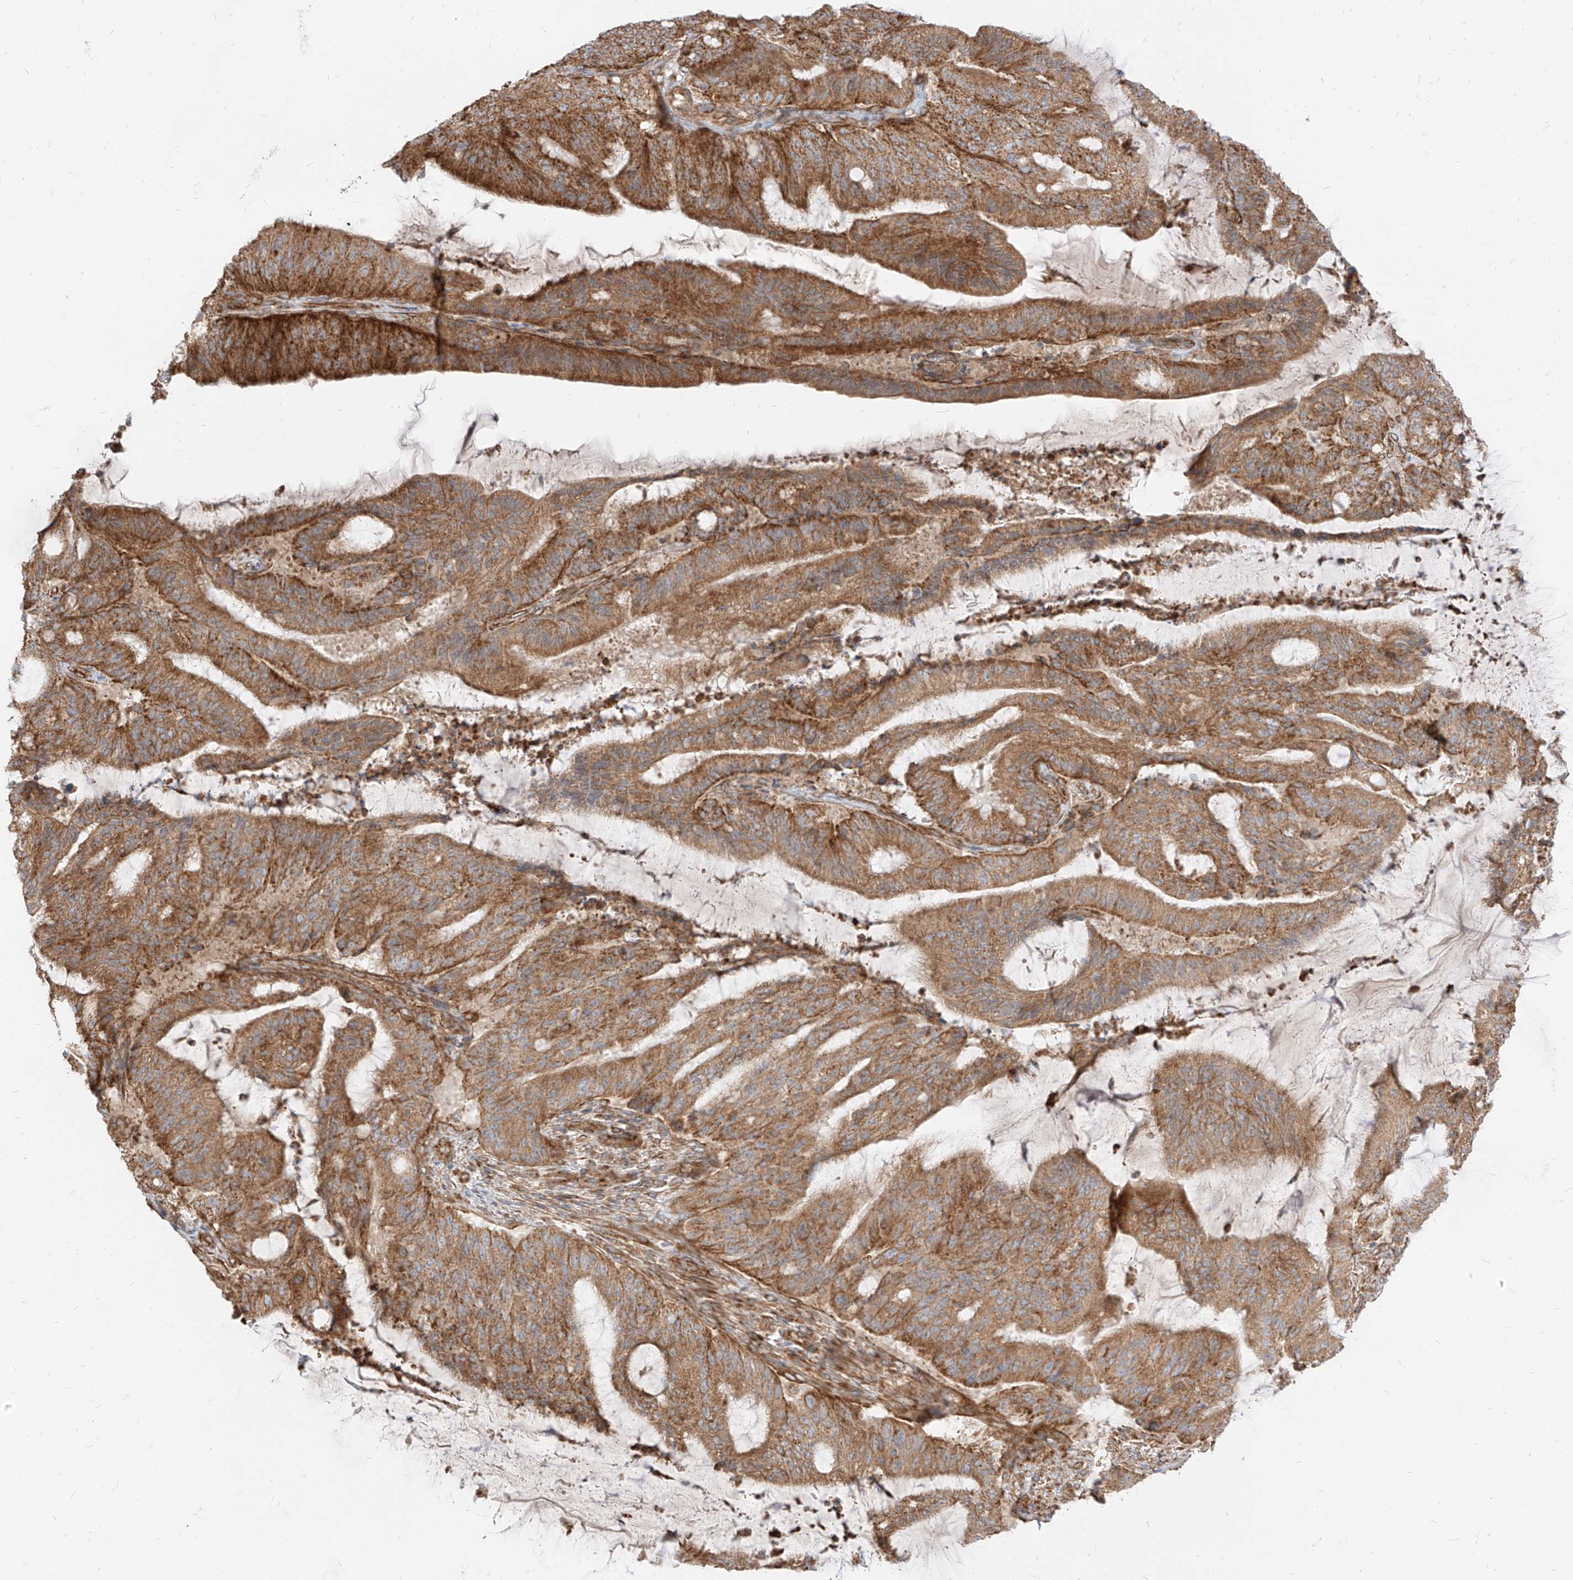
{"staining": {"intensity": "moderate", "quantity": ">75%", "location": "cytoplasmic/membranous"}, "tissue": "liver cancer", "cell_type": "Tumor cells", "image_type": "cancer", "snomed": [{"axis": "morphology", "description": "Normal tissue, NOS"}, {"axis": "morphology", "description": "Cholangiocarcinoma"}, {"axis": "topography", "description": "Liver"}, {"axis": "topography", "description": "Peripheral nerve tissue"}], "caption": "Cholangiocarcinoma (liver) stained for a protein (brown) reveals moderate cytoplasmic/membranous positive positivity in approximately >75% of tumor cells.", "gene": "PLCL1", "patient": {"sex": "female", "age": 73}}